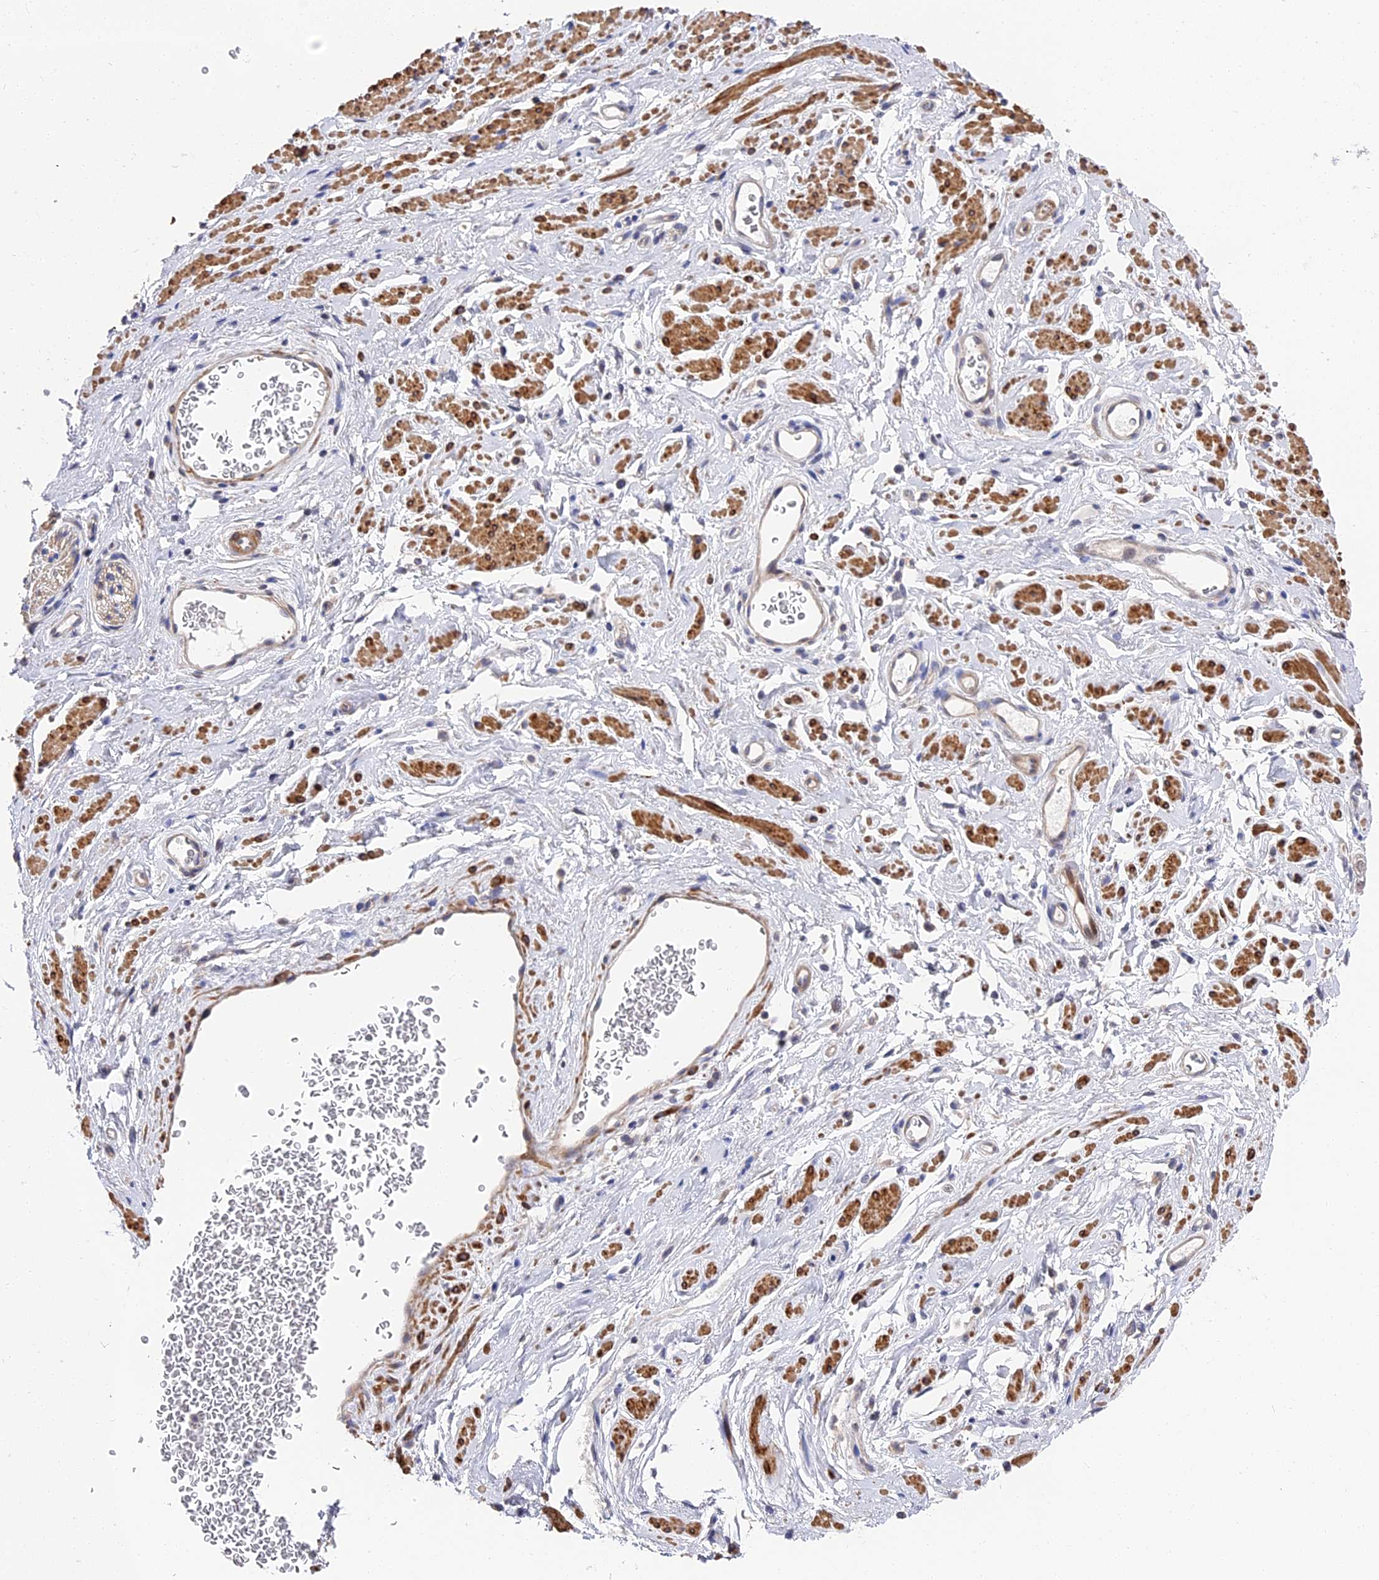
{"staining": {"intensity": "negative", "quantity": "none", "location": "none"}, "tissue": "adipose tissue", "cell_type": "Adipocytes", "image_type": "normal", "snomed": [{"axis": "morphology", "description": "Normal tissue, NOS"}, {"axis": "morphology", "description": "Adenocarcinoma, NOS"}, {"axis": "topography", "description": "Rectum"}, {"axis": "topography", "description": "Vagina"}, {"axis": "topography", "description": "Peripheral nerve tissue"}], "caption": "Immunohistochemistry micrograph of benign human adipose tissue stained for a protein (brown), which displays no staining in adipocytes.", "gene": "CCDC113", "patient": {"sex": "female", "age": 71}}